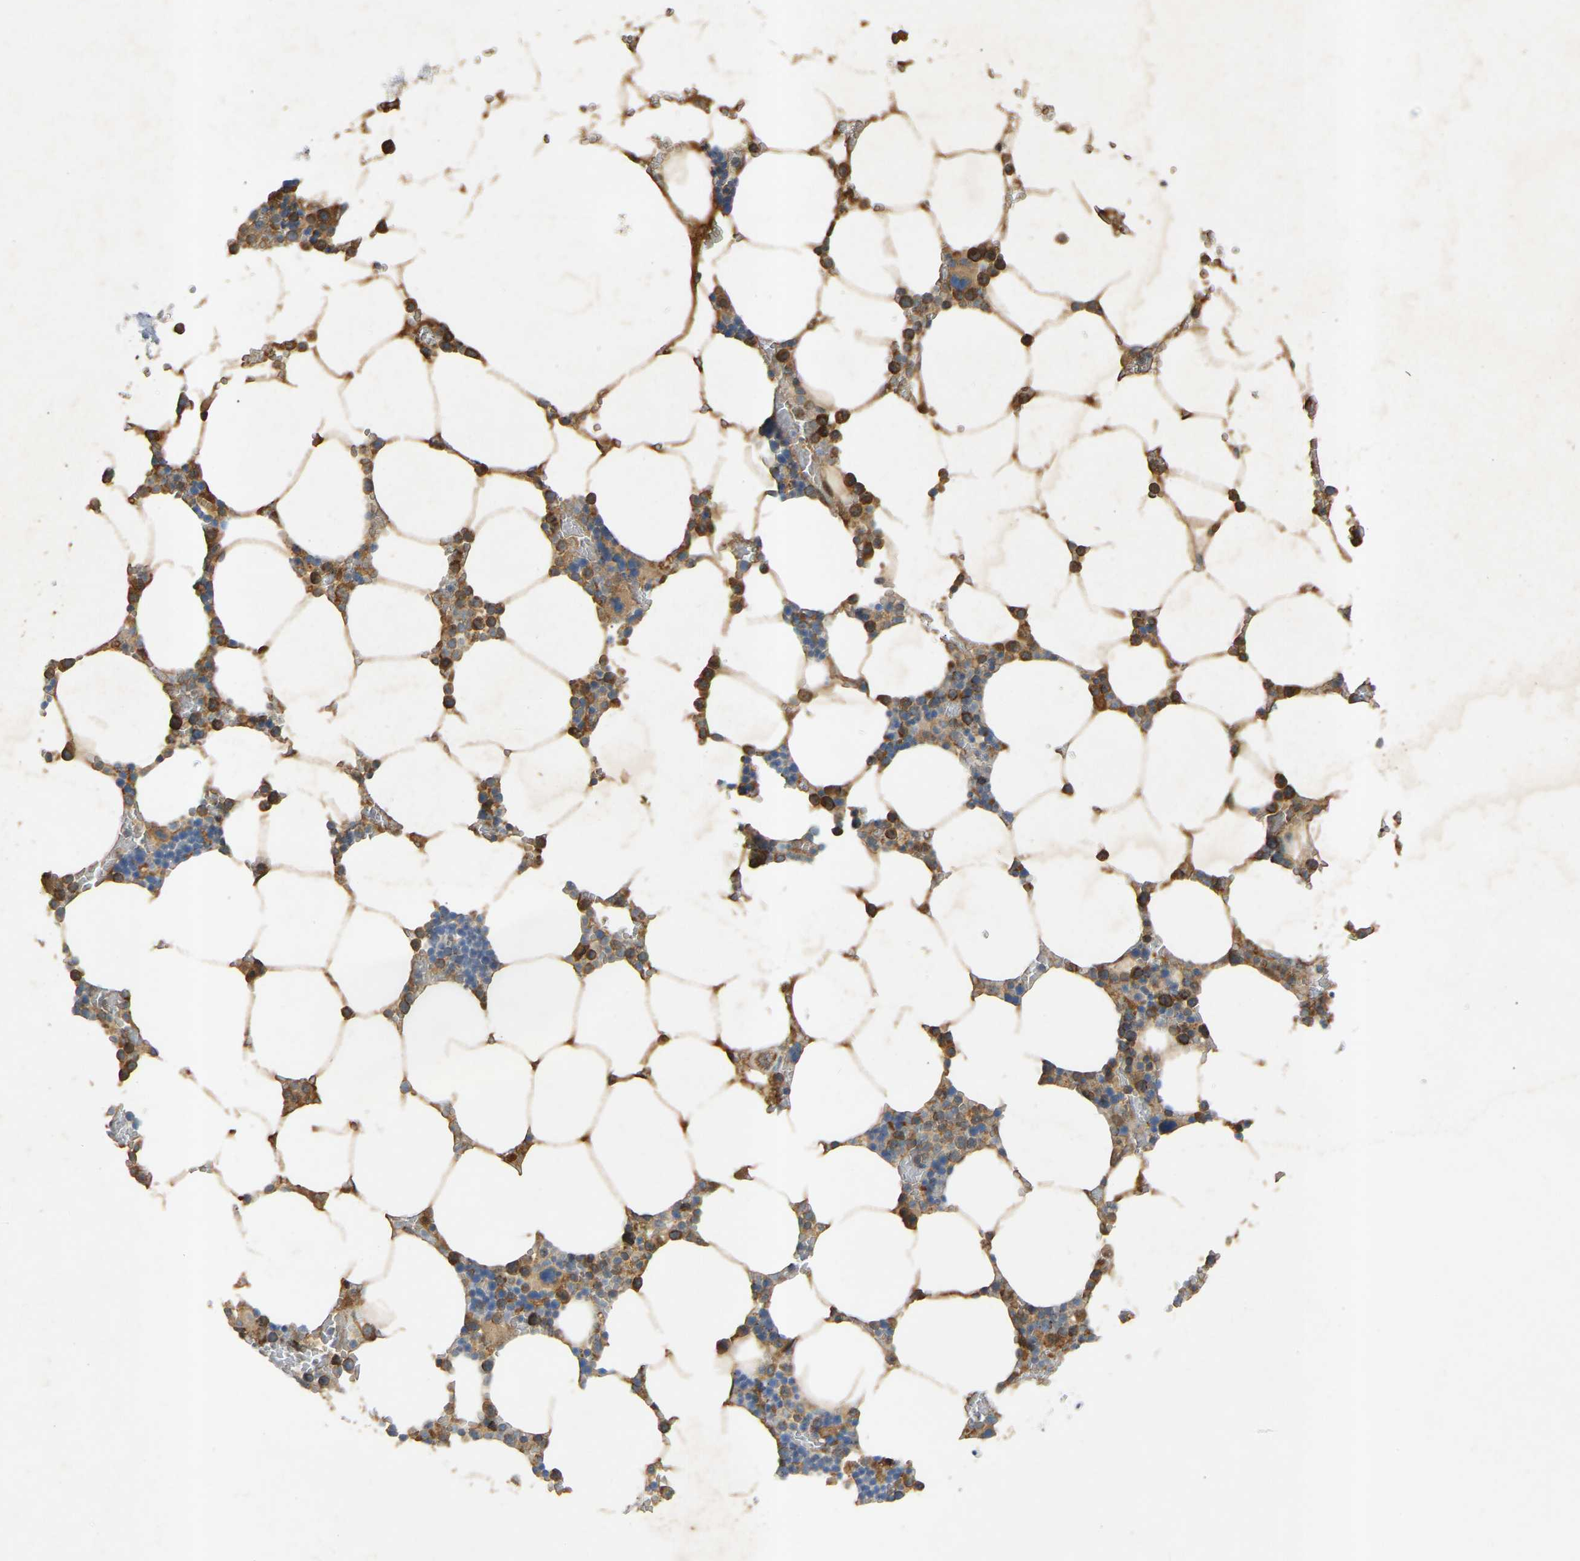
{"staining": {"intensity": "weak", "quantity": ">75%", "location": "cytoplasmic/membranous"}, "tissue": "bone marrow", "cell_type": "Hematopoietic cells", "image_type": "normal", "snomed": [{"axis": "morphology", "description": "Normal tissue, NOS"}, {"axis": "topography", "description": "Bone marrow"}], "caption": "Weak cytoplasmic/membranous staining for a protein is identified in about >75% of hematopoietic cells of benign bone marrow using immunohistochemistry (IHC).", "gene": "ATP5MF", "patient": {"sex": "male", "age": 70}}